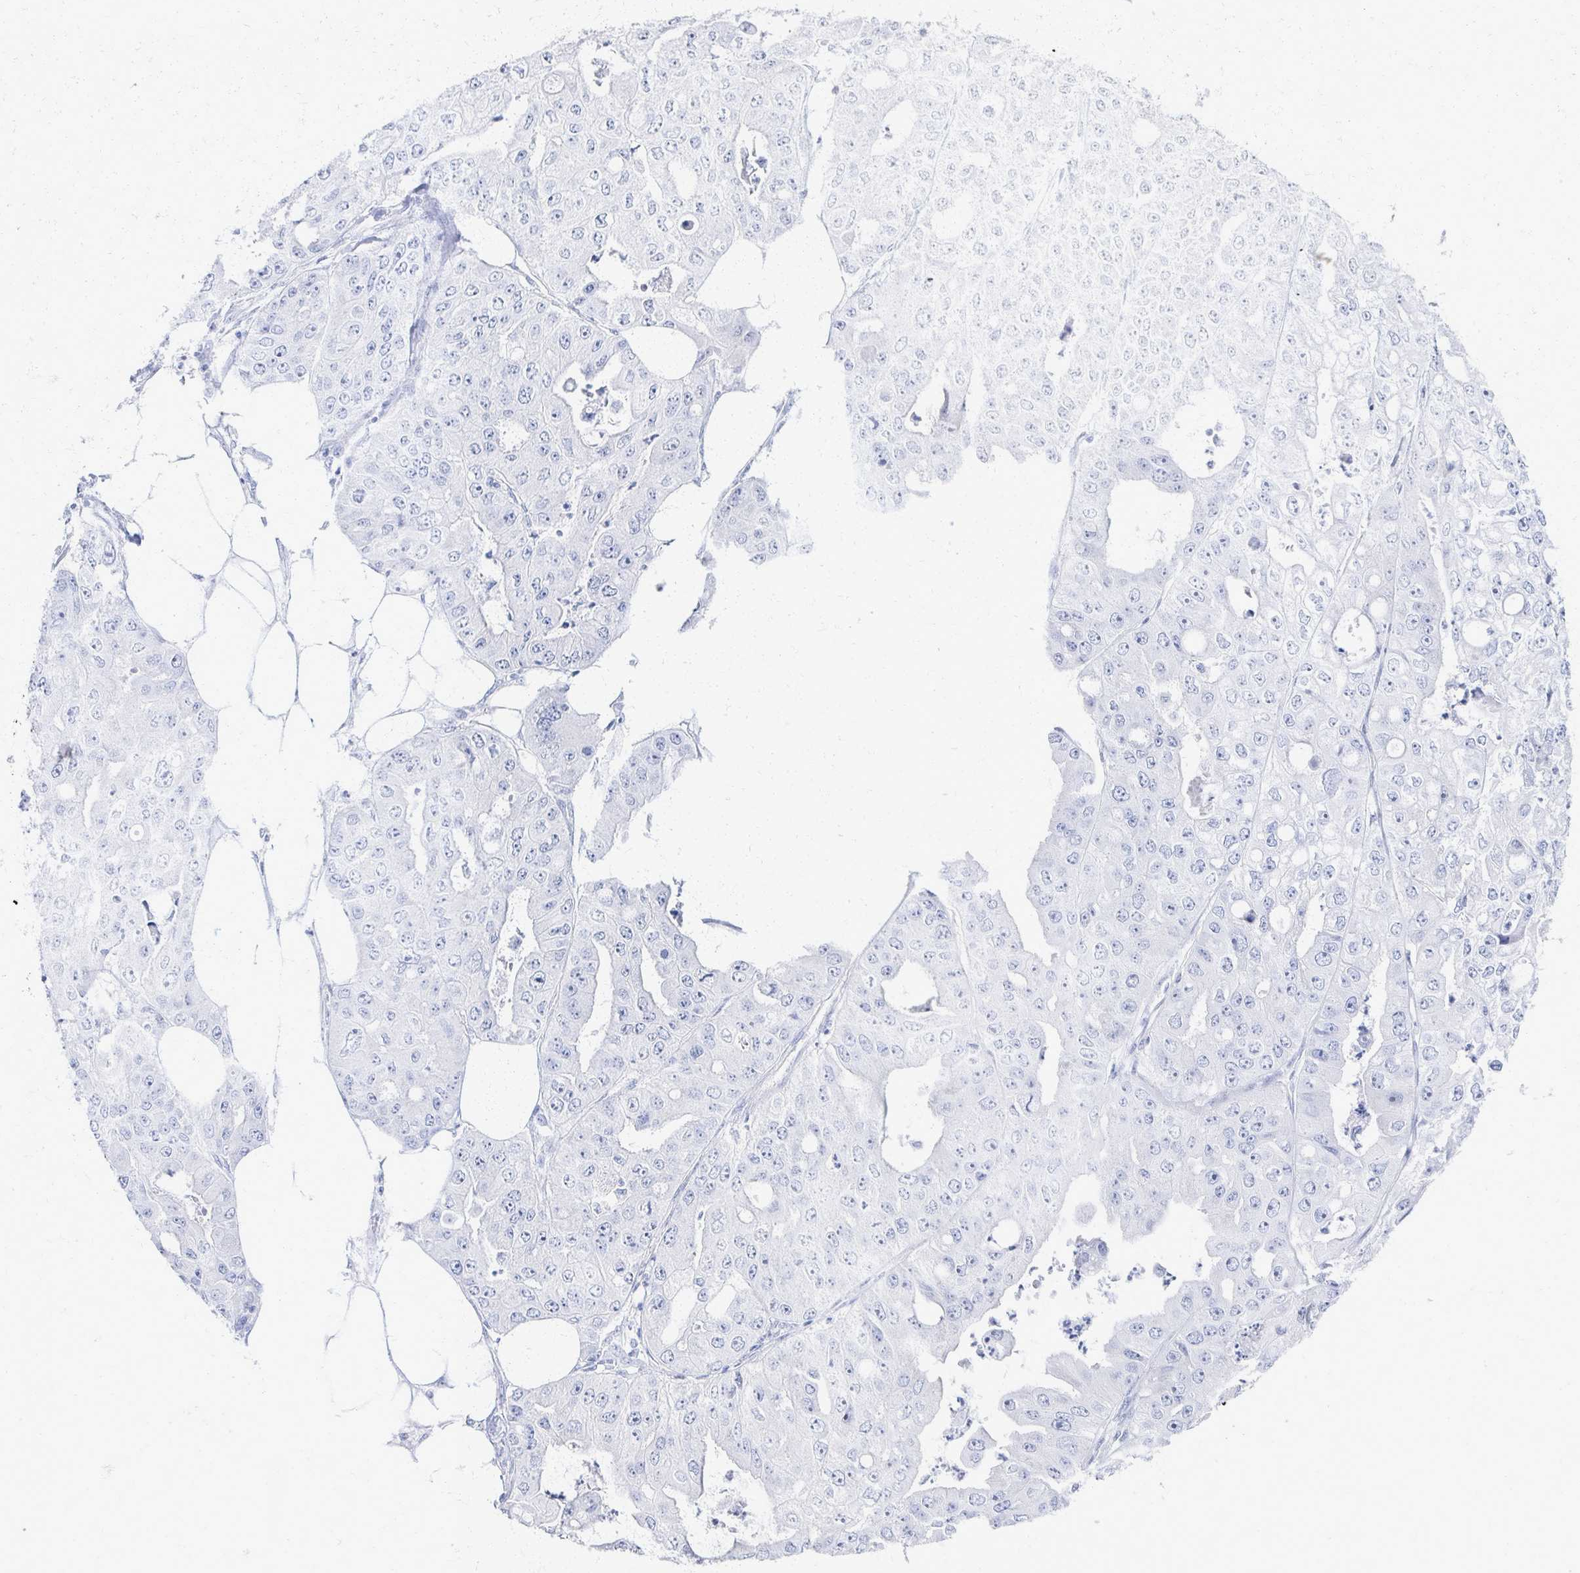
{"staining": {"intensity": "negative", "quantity": "none", "location": "none"}, "tissue": "ovarian cancer", "cell_type": "Tumor cells", "image_type": "cancer", "snomed": [{"axis": "morphology", "description": "Cystadenocarcinoma, serous, NOS"}, {"axis": "topography", "description": "Ovary"}], "caption": "Human ovarian cancer stained for a protein using IHC displays no expression in tumor cells.", "gene": "PRR20A", "patient": {"sex": "female", "age": 56}}